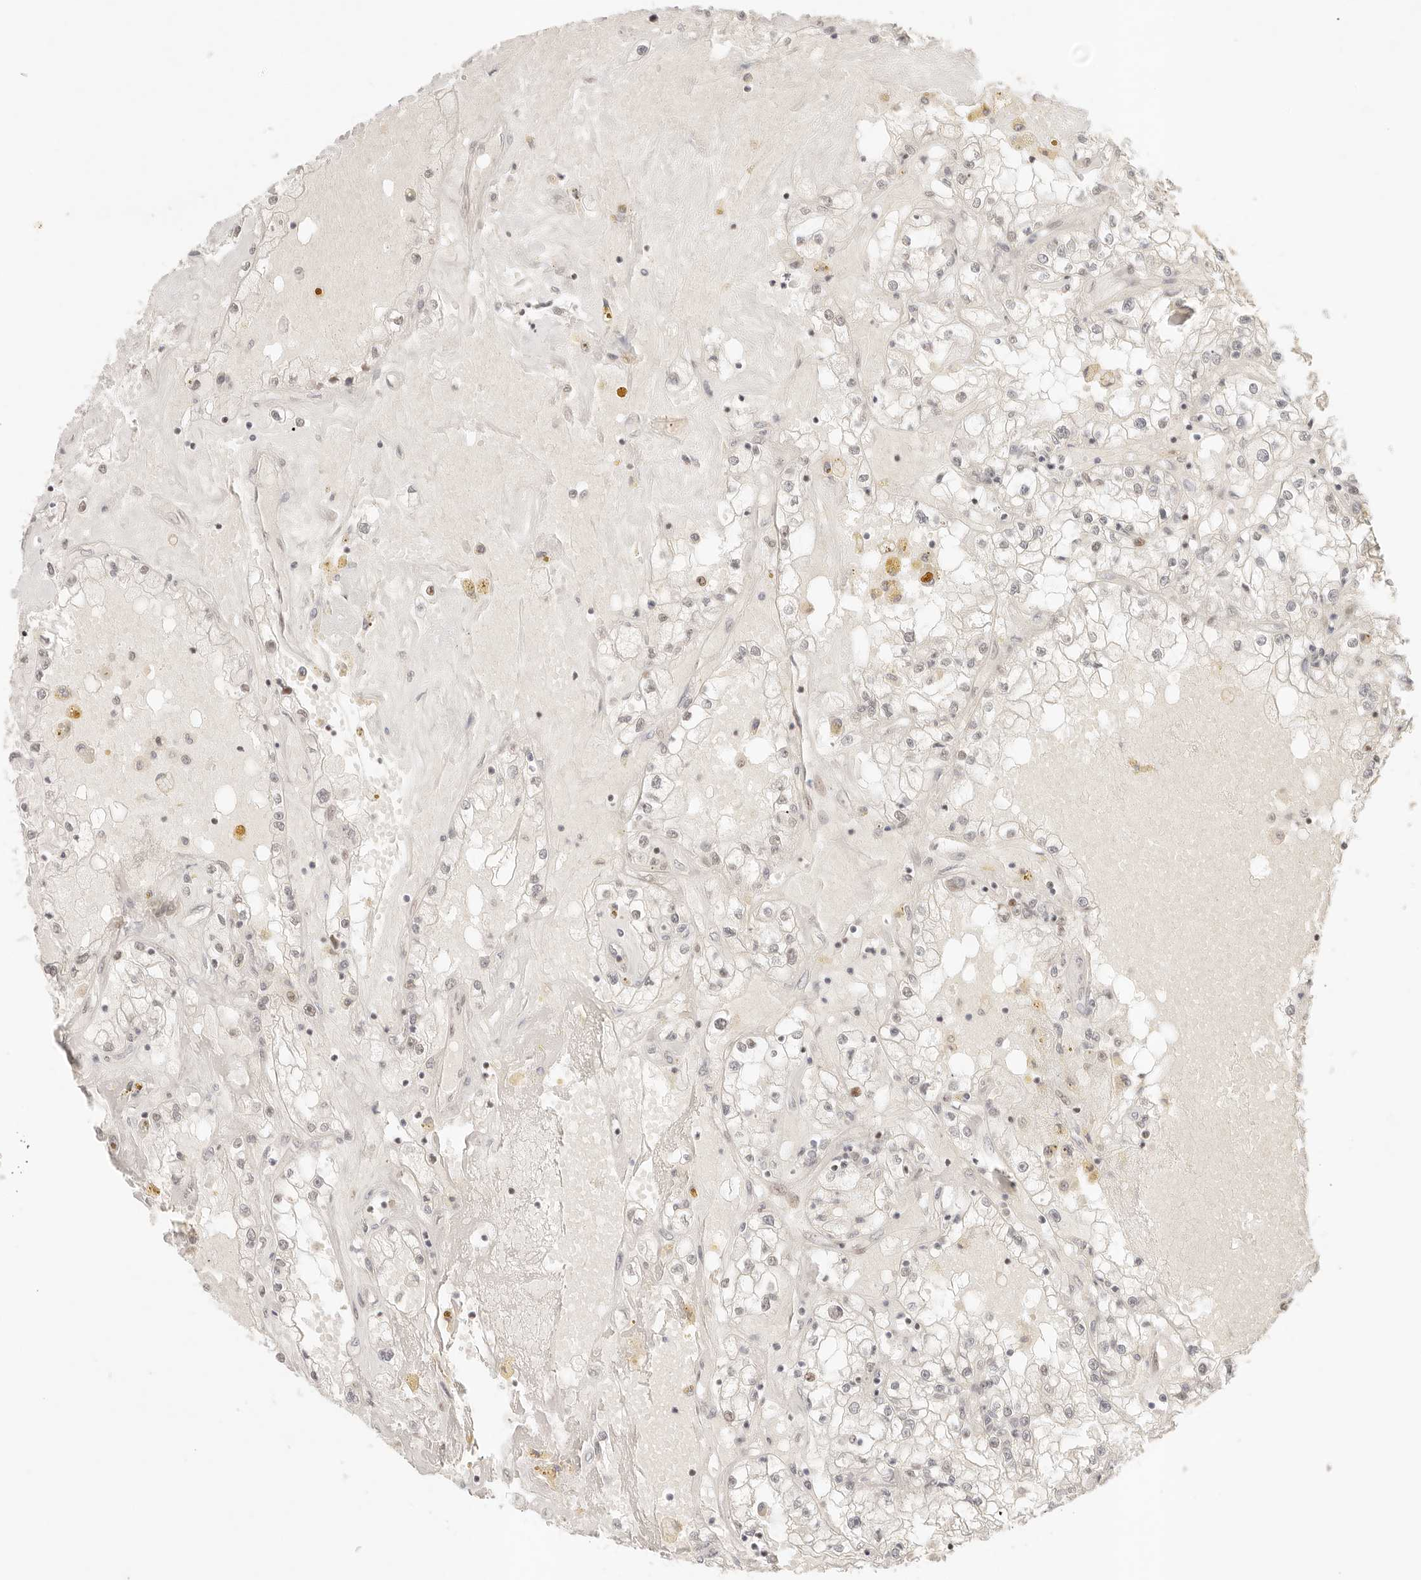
{"staining": {"intensity": "negative", "quantity": "none", "location": "none"}, "tissue": "renal cancer", "cell_type": "Tumor cells", "image_type": "cancer", "snomed": [{"axis": "morphology", "description": "Adenocarcinoma, NOS"}, {"axis": "topography", "description": "Kidney"}], "caption": "Tumor cells show no significant protein positivity in renal cancer.", "gene": "HOXC5", "patient": {"sex": "male", "age": 56}}